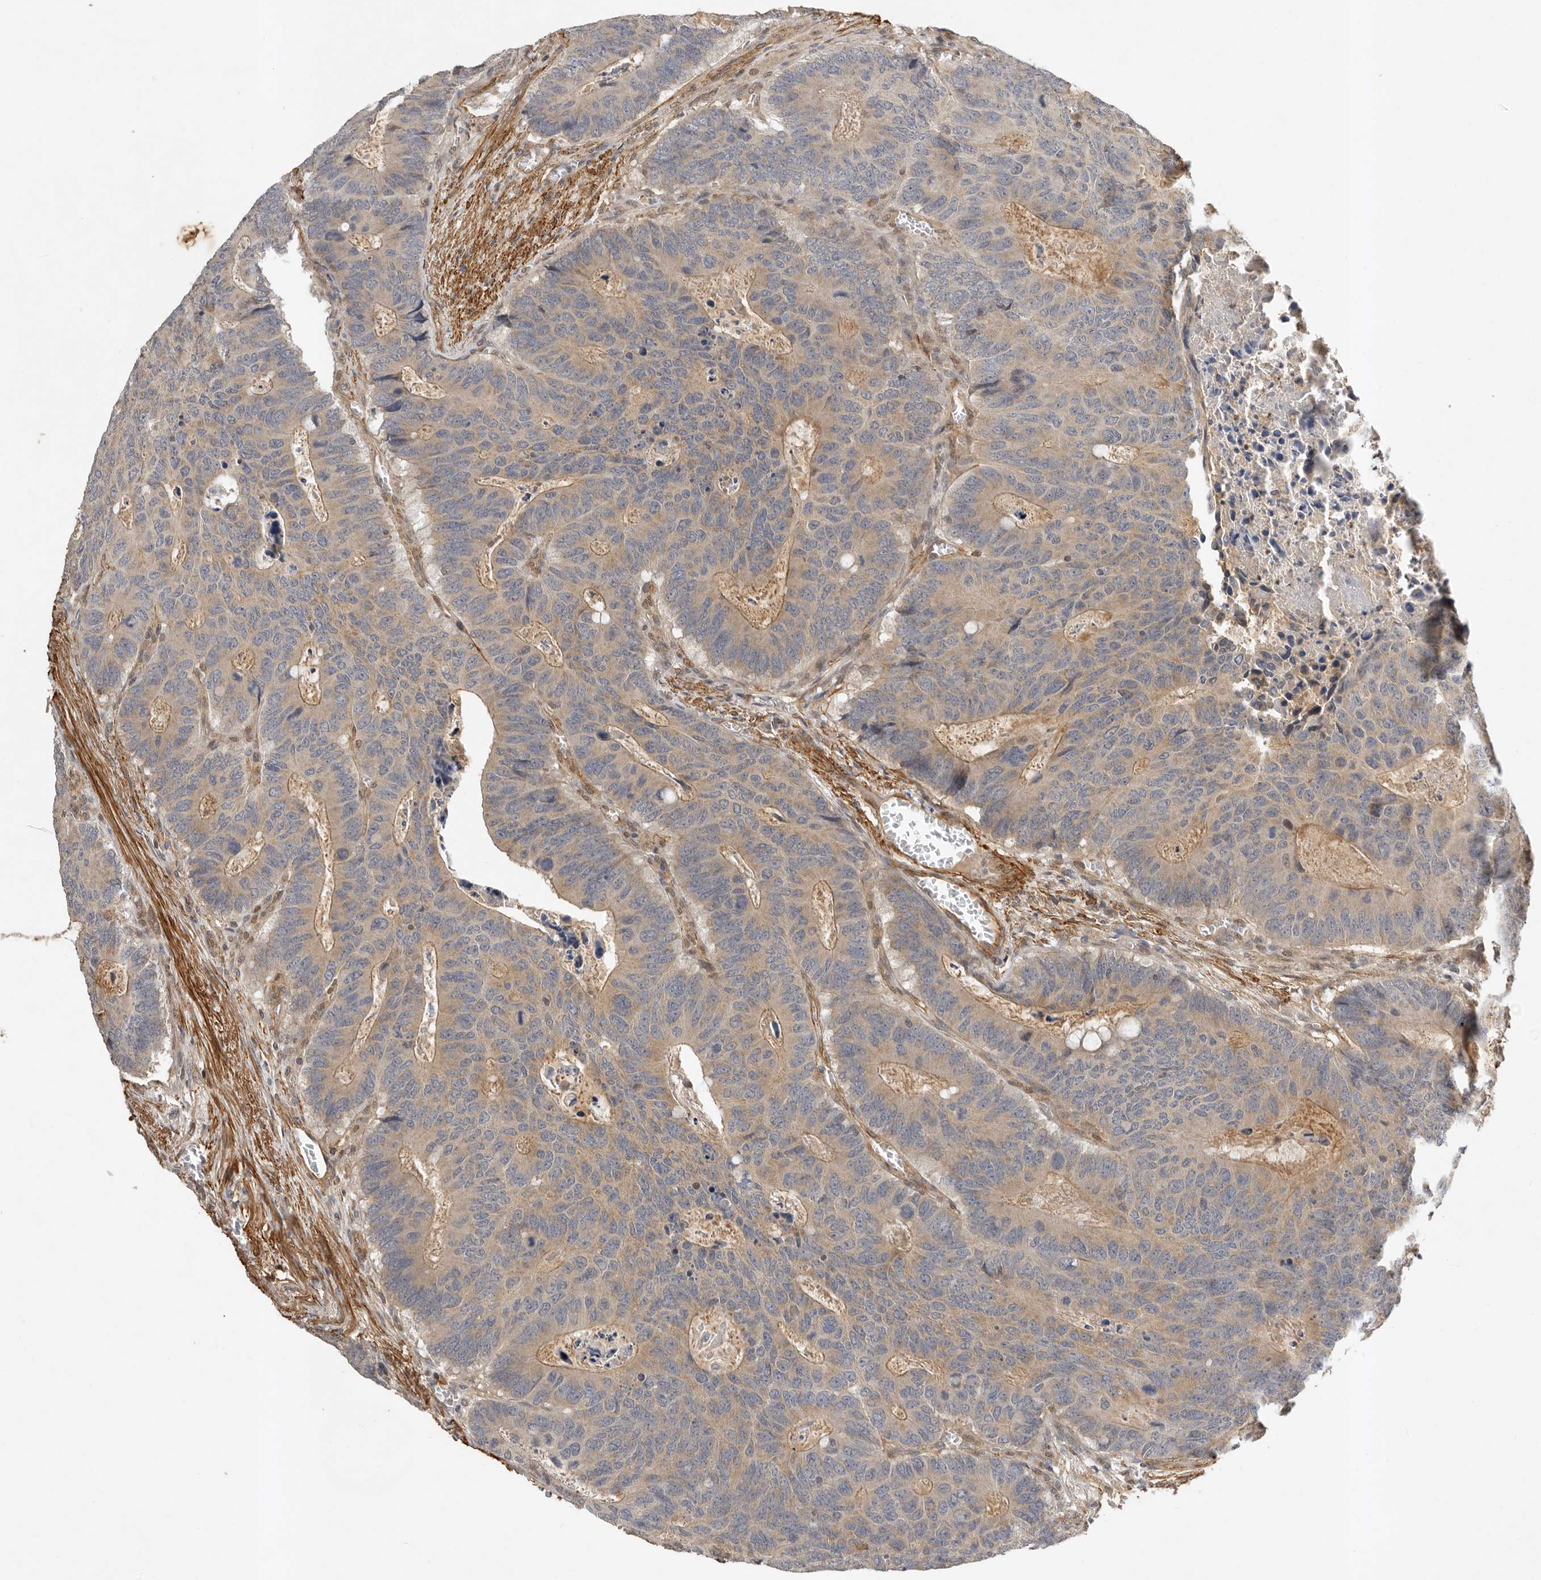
{"staining": {"intensity": "weak", "quantity": "25%-75%", "location": "cytoplasmic/membranous"}, "tissue": "colorectal cancer", "cell_type": "Tumor cells", "image_type": "cancer", "snomed": [{"axis": "morphology", "description": "Adenocarcinoma, NOS"}, {"axis": "topography", "description": "Colon"}], "caption": "This is an image of IHC staining of colorectal cancer, which shows weak staining in the cytoplasmic/membranous of tumor cells.", "gene": "RNF157", "patient": {"sex": "male", "age": 87}}